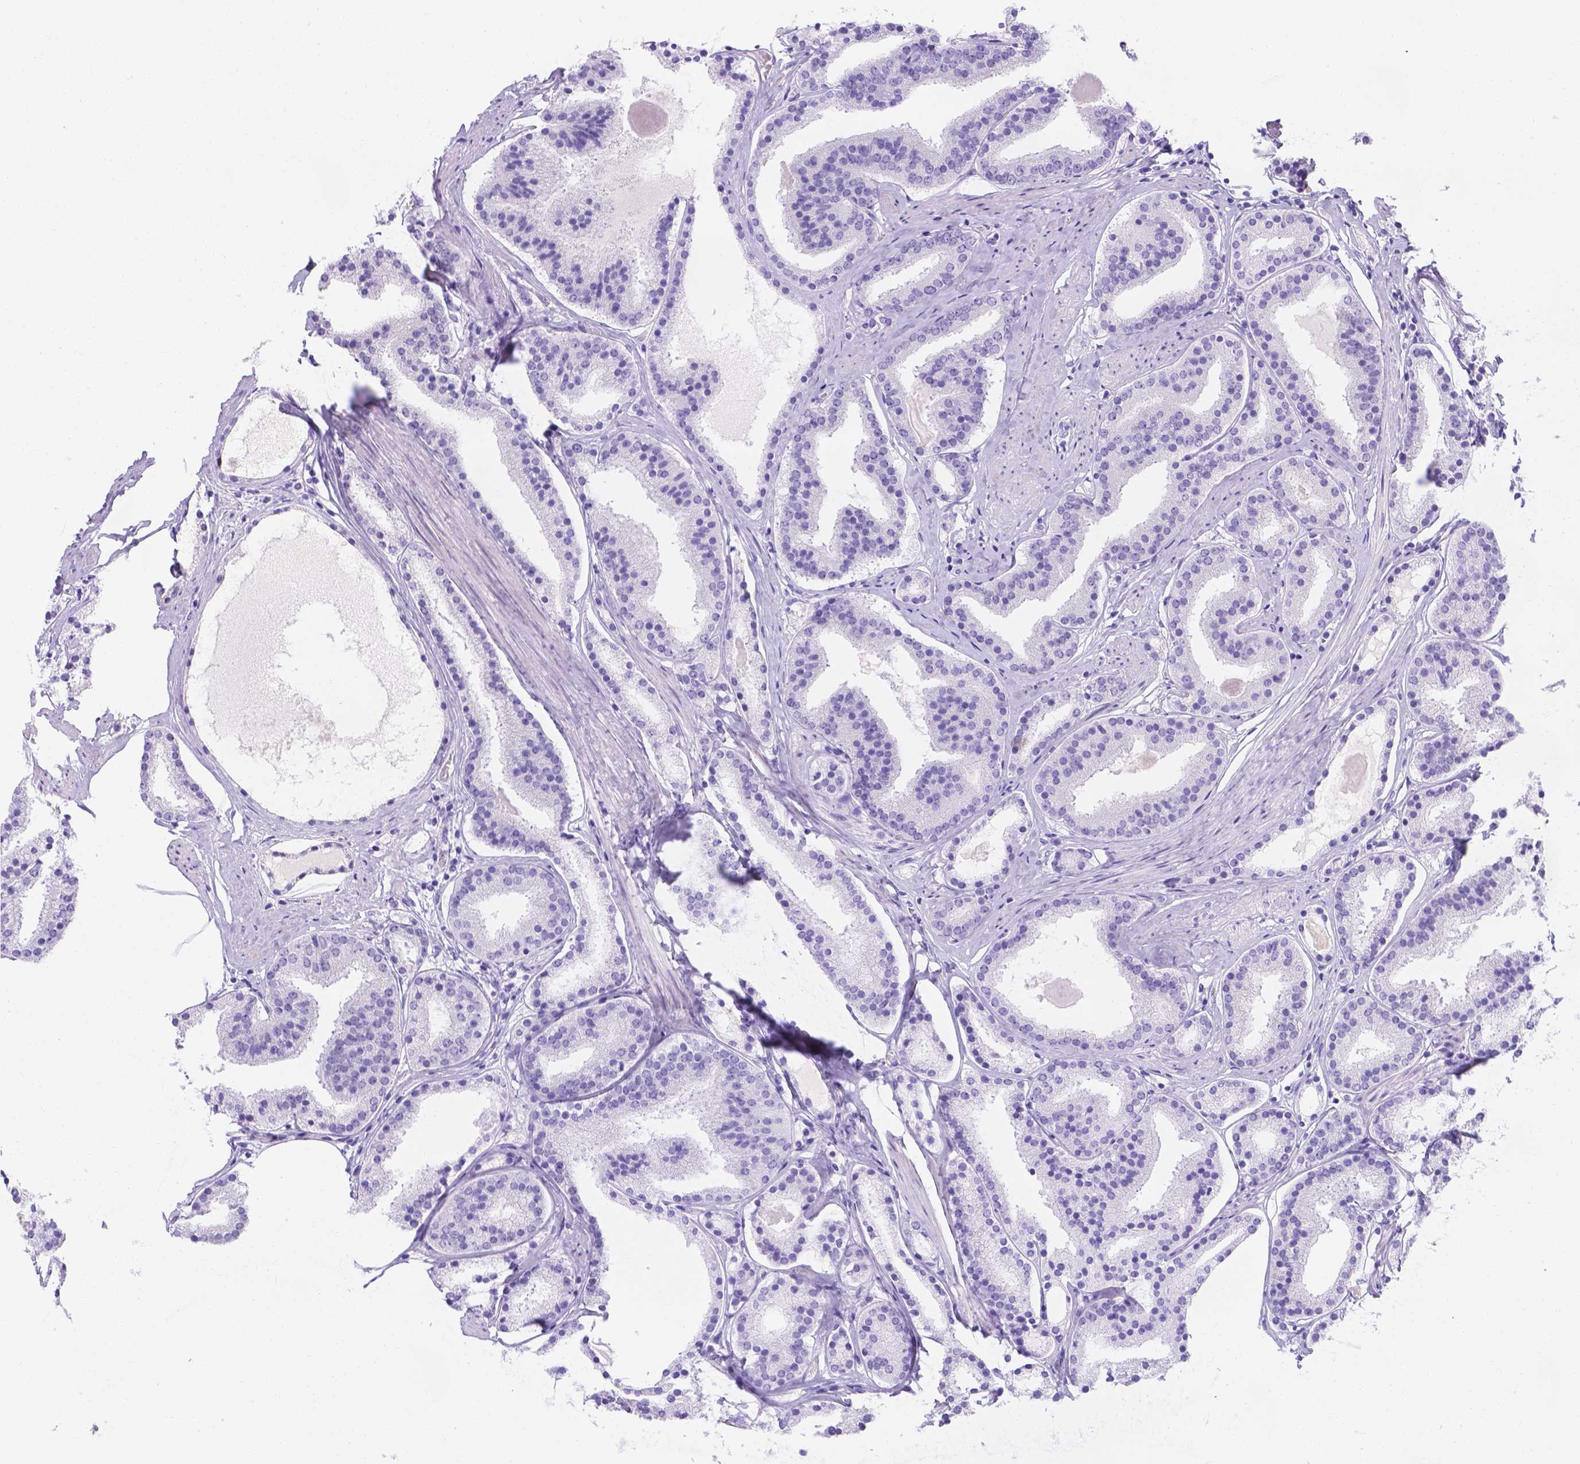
{"staining": {"intensity": "negative", "quantity": "none", "location": "none"}, "tissue": "prostate cancer", "cell_type": "Tumor cells", "image_type": "cancer", "snomed": [{"axis": "morphology", "description": "Adenocarcinoma, High grade"}, {"axis": "topography", "description": "Prostate"}], "caption": "The micrograph demonstrates no staining of tumor cells in prostate cancer. The staining is performed using DAB (3,3'-diaminobenzidine) brown chromogen with nuclei counter-stained in using hematoxylin.", "gene": "MLN", "patient": {"sex": "male", "age": 63}}